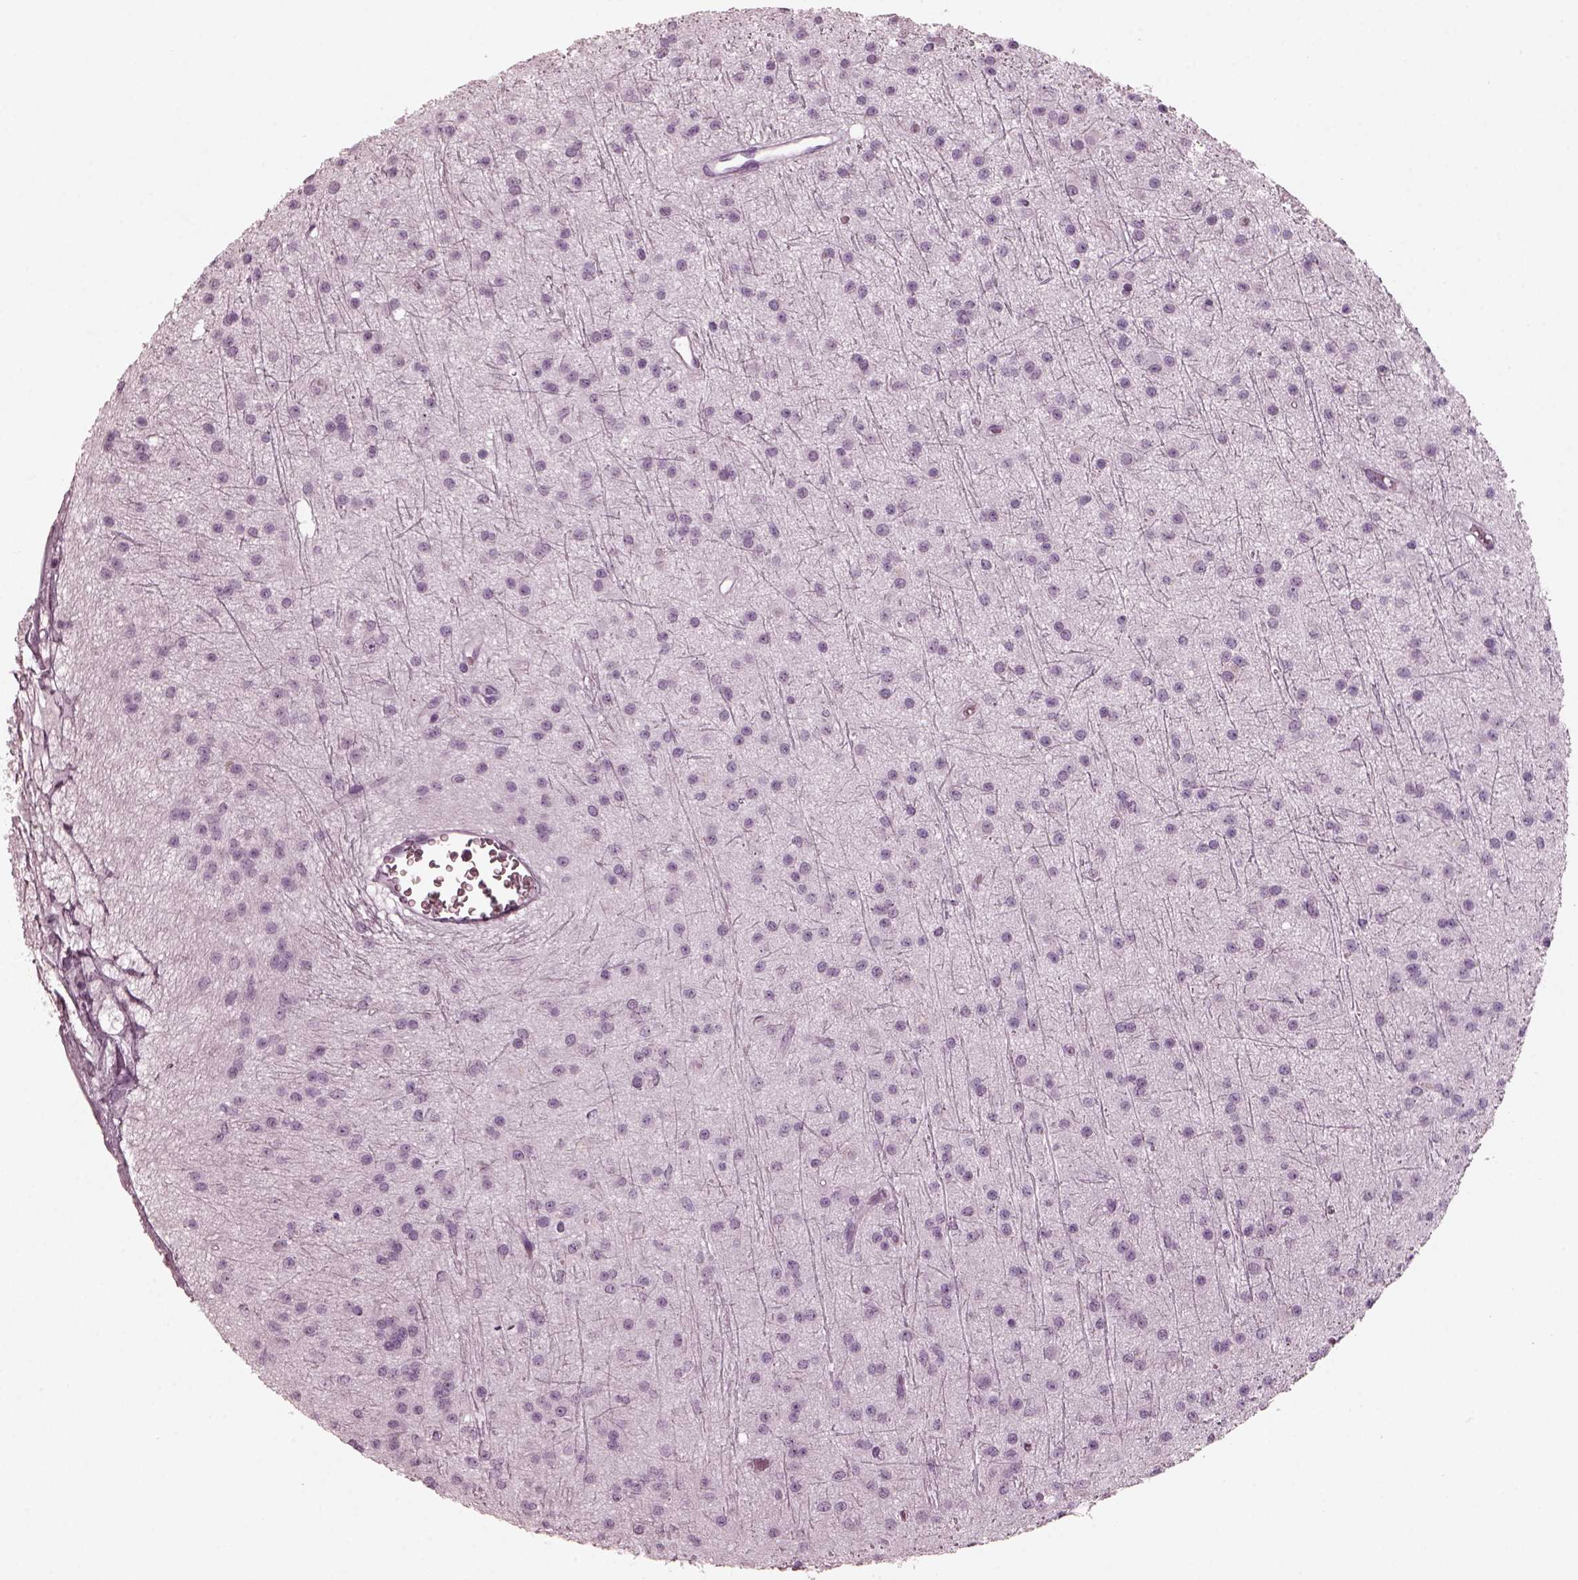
{"staining": {"intensity": "negative", "quantity": "none", "location": "none"}, "tissue": "glioma", "cell_type": "Tumor cells", "image_type": "cancer", "snomed": [{"axis": "morphology", "description": "Glioma, malignant, Low grade"}, {"axis": "topography", "description": "Brain"}], "caption": "Immunohistochemistry (IHC) micrograph of malignant glioma (low-grade) stained for a protein (brown), which demonstrates no expression in tumor cells.", "gene": "RCVRN", "patient": {"sex": "male", "age": 27}}